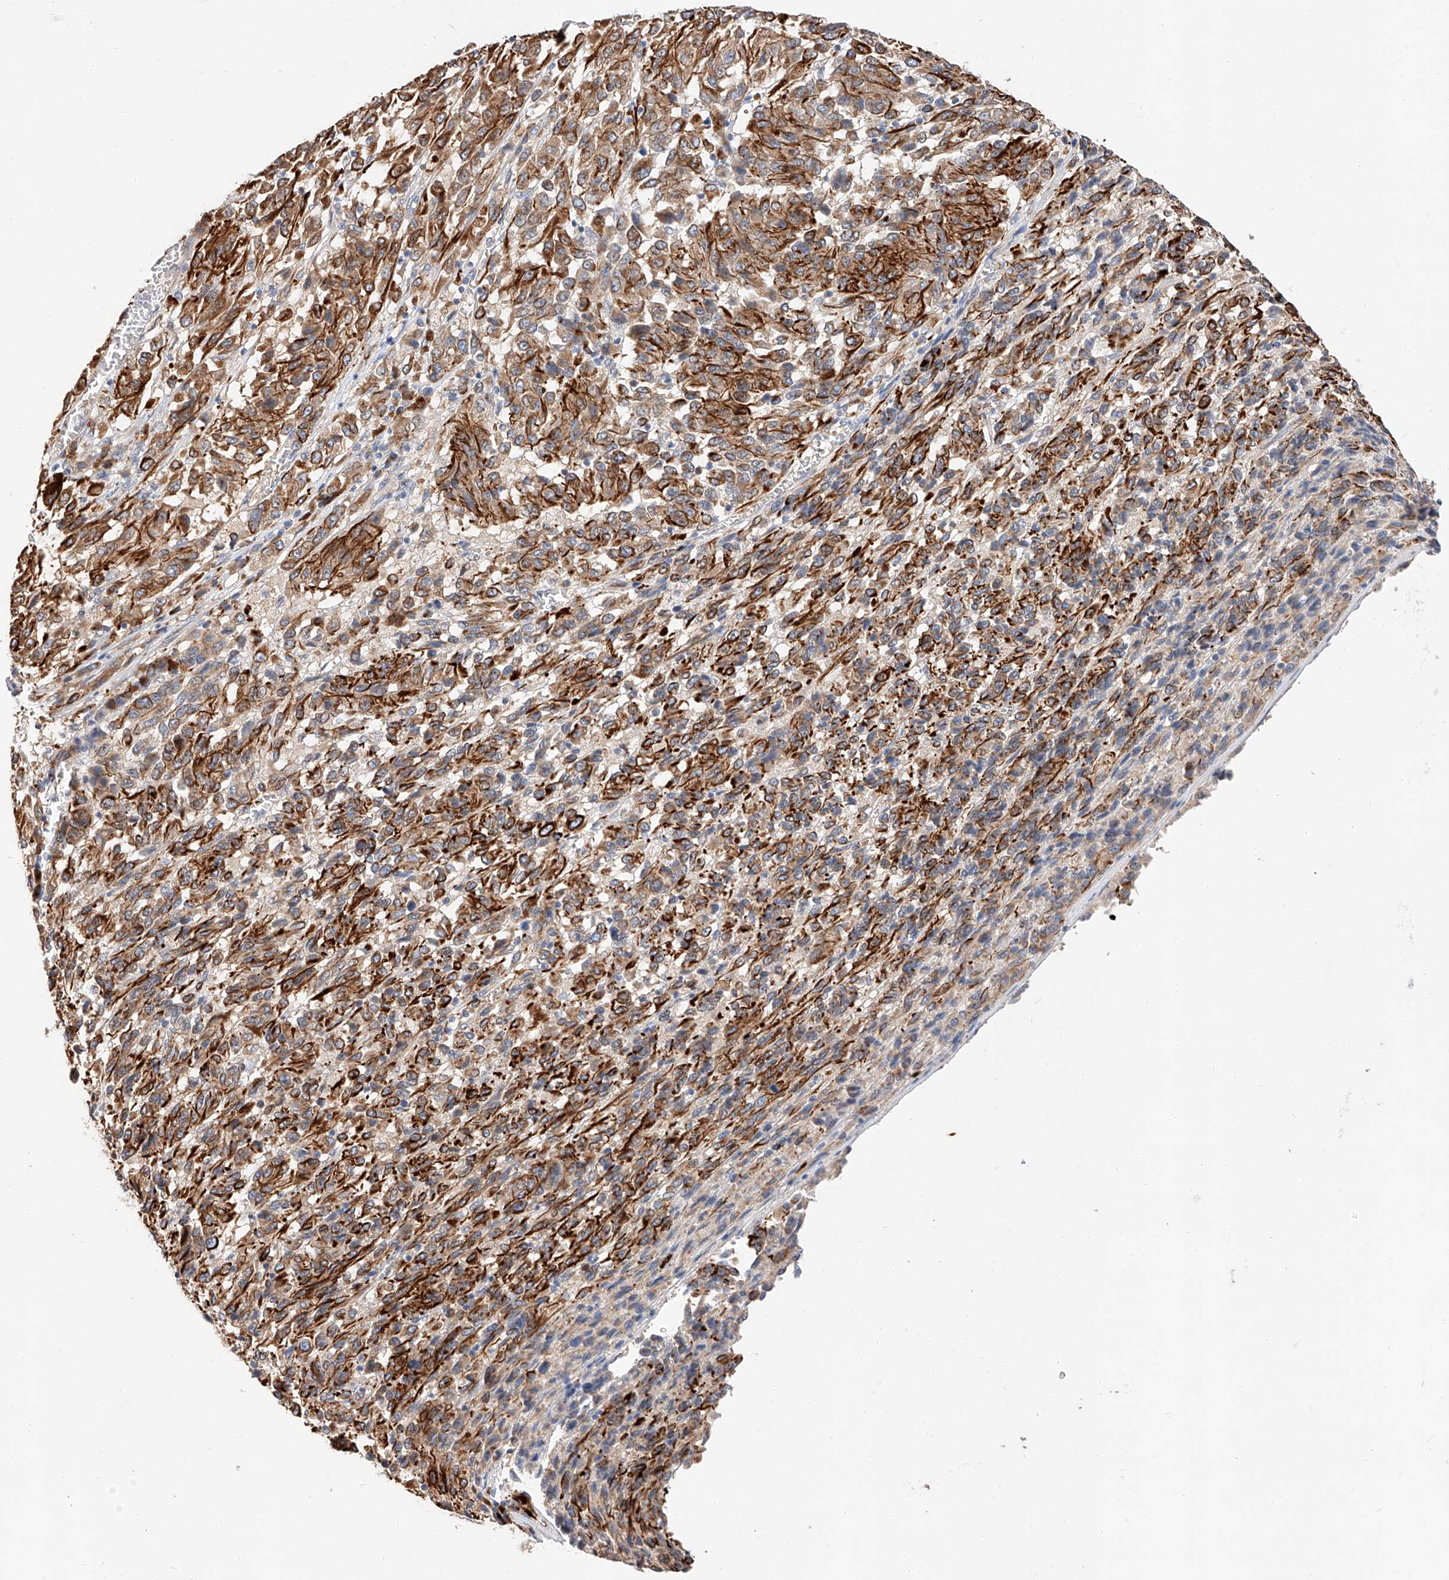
{"staining": {"intensity": "strong", "quantity": ">75%", "location": "cytoplasmic/membranous"}, "tissue": "melanoma", "cell_type": "Tumor cells", "image_type": "cancer", "snomed": [{"axis": "morphology", "description": "Malignant melanoma, Metastatic site"}, {"axis": "topography", "description": "Lung"}], "caption": "Melanoma stained for a protein reveals strong cytoplasmic/membranous positivity in tumor cells. Using DAB (3,3'-diaminobenzidine) (brown) and hematoxylin (blue) stains, captured at high magnification using brightfield microscopy.", "gene": "GLMN", "patient": {"sex": "male", "age": 64}}